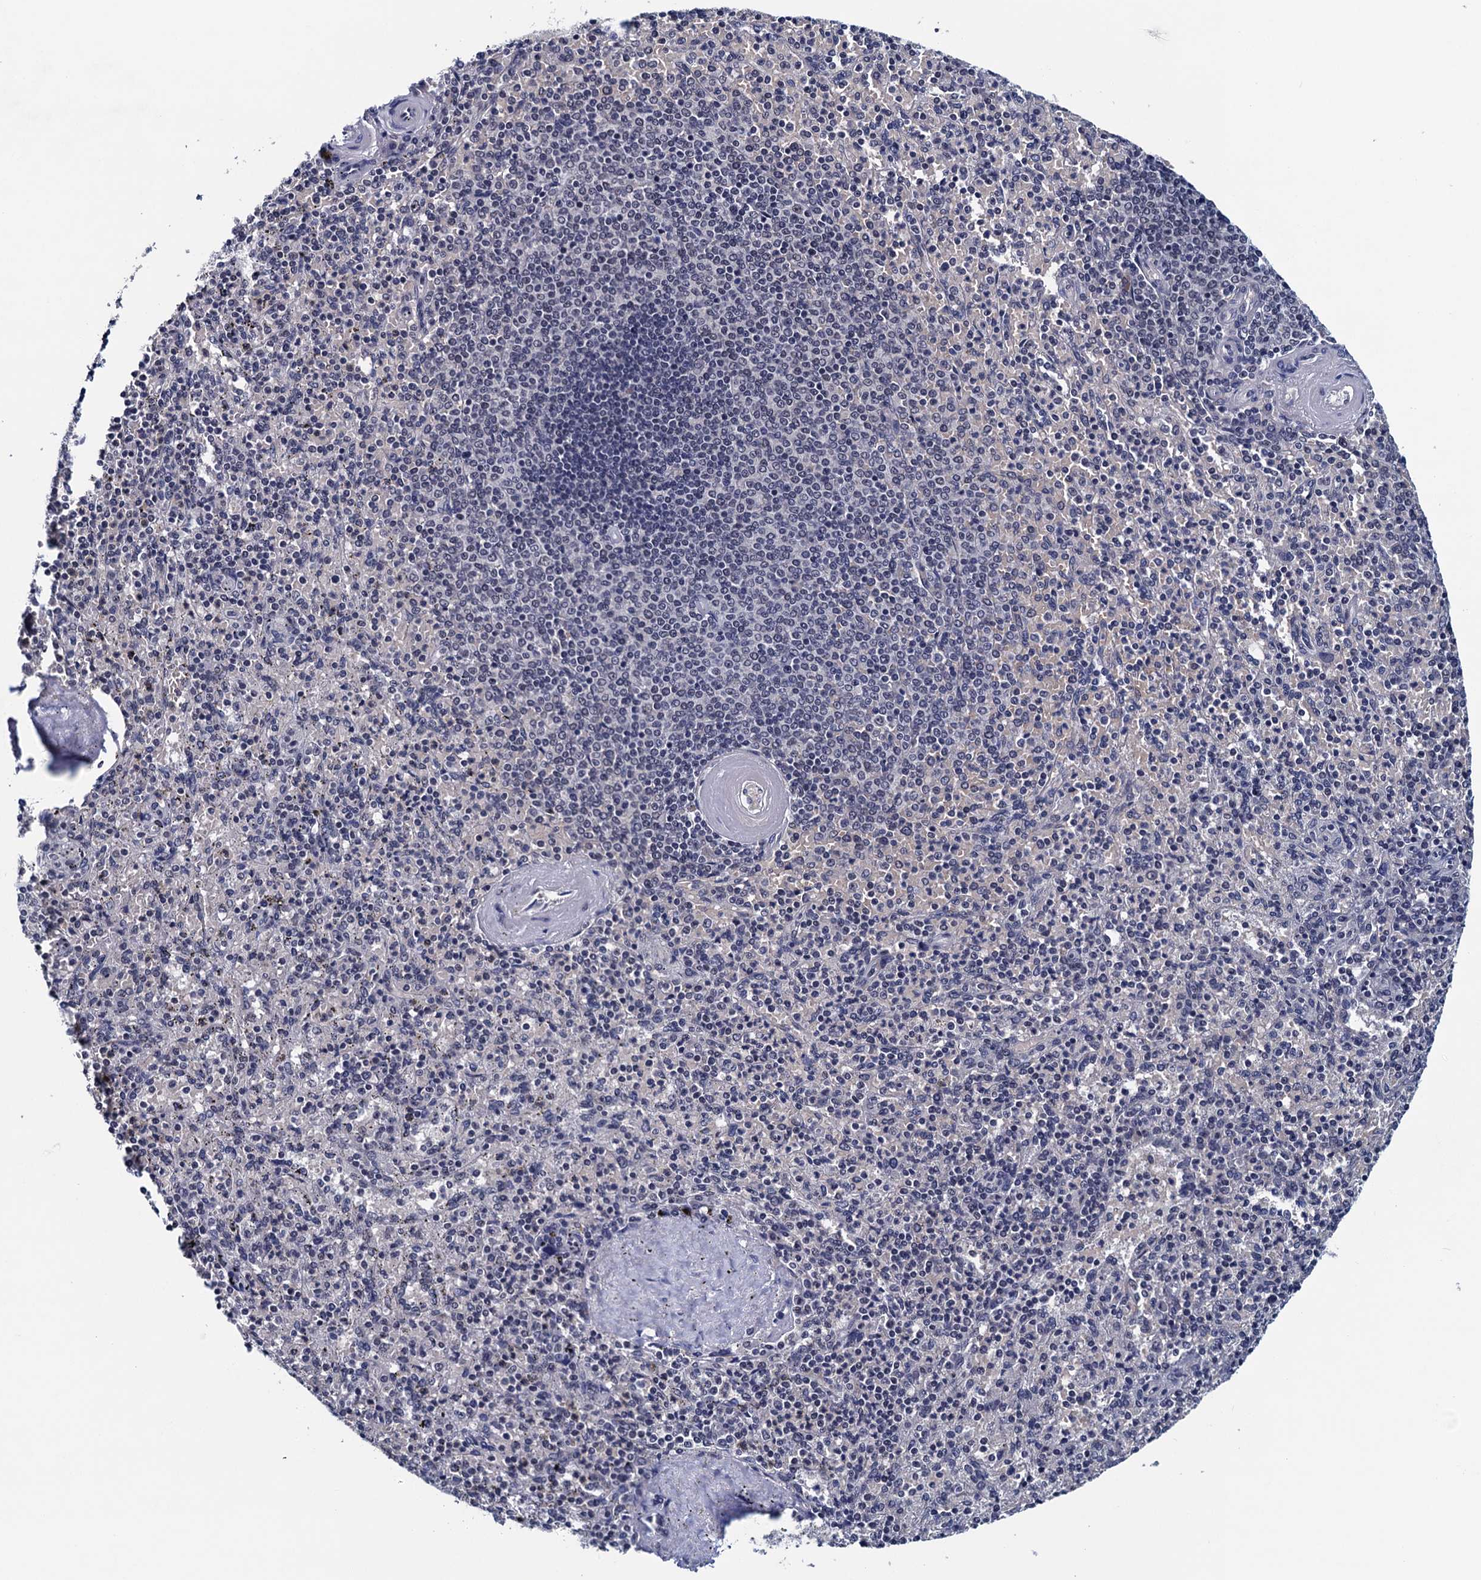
{"staining": {"intensity": "negative", "quantity": "none", "location": "none"}, "tissue": "spleen", "cell_type": "Cells in red pulp", "image_type": "normal", "snomed": [{"axis": "morphology", "description": "Normal tissue, NOS"}, {"axis": "topography", "description": "Spleen"}], "caption": "Spleen stained for a protein using immunohistochemistry shows no positivity cells in red pulp.", "gene": "FNBP4", "patient": {"sex": "male", "age": 82}}